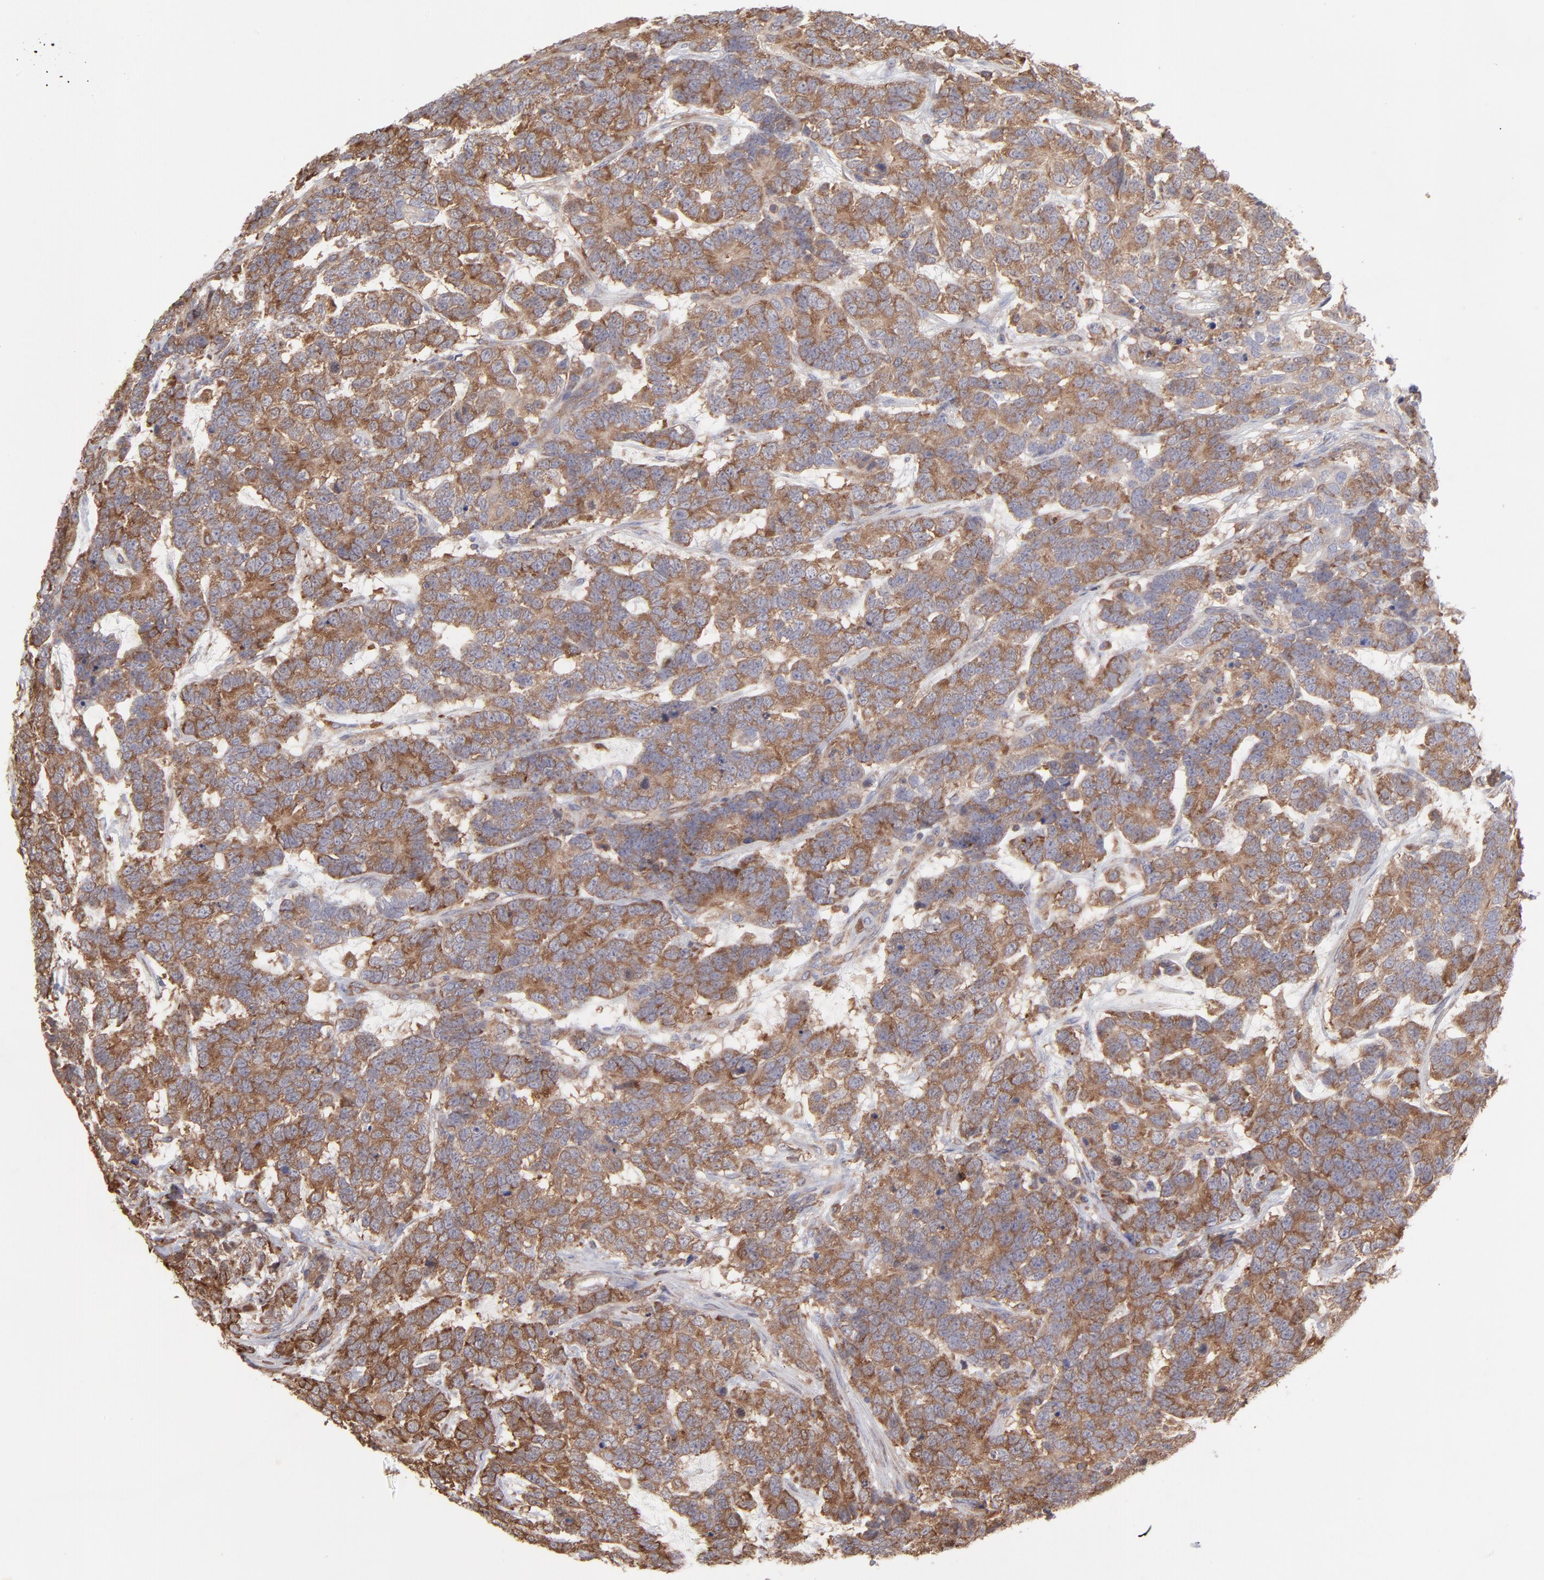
{"staining": {"intensity": "moderate", "quantity": ">75%", "location": "cytoplasmic/membranous"}, "tissue": "testis cancer", "cell_type": "Tumor cells", "image_type": "cancer", "snomed": [{"axis": "morphology", "description": "Carcinoma, Embryonal, NOS"}, {"axis": "topography", "description": "Testis"}], "caption": "High-magnification brightfield microscopy of testis embryonal carcinoma stained with DAB (3,3'-diaminobenzidine) (brown) and counterstained with hematoxylin (blue). tumor cells exhibit moderate cytoplasmic/membranous staining is appreciated in approximately>75% of cells. (DAB (3,3'-diaminobenzidine) IHC, brown staining for protein, blue staining for nuclei).", "gene": "MAPRE1", "patient": {"sex": "male", "age": 26}}